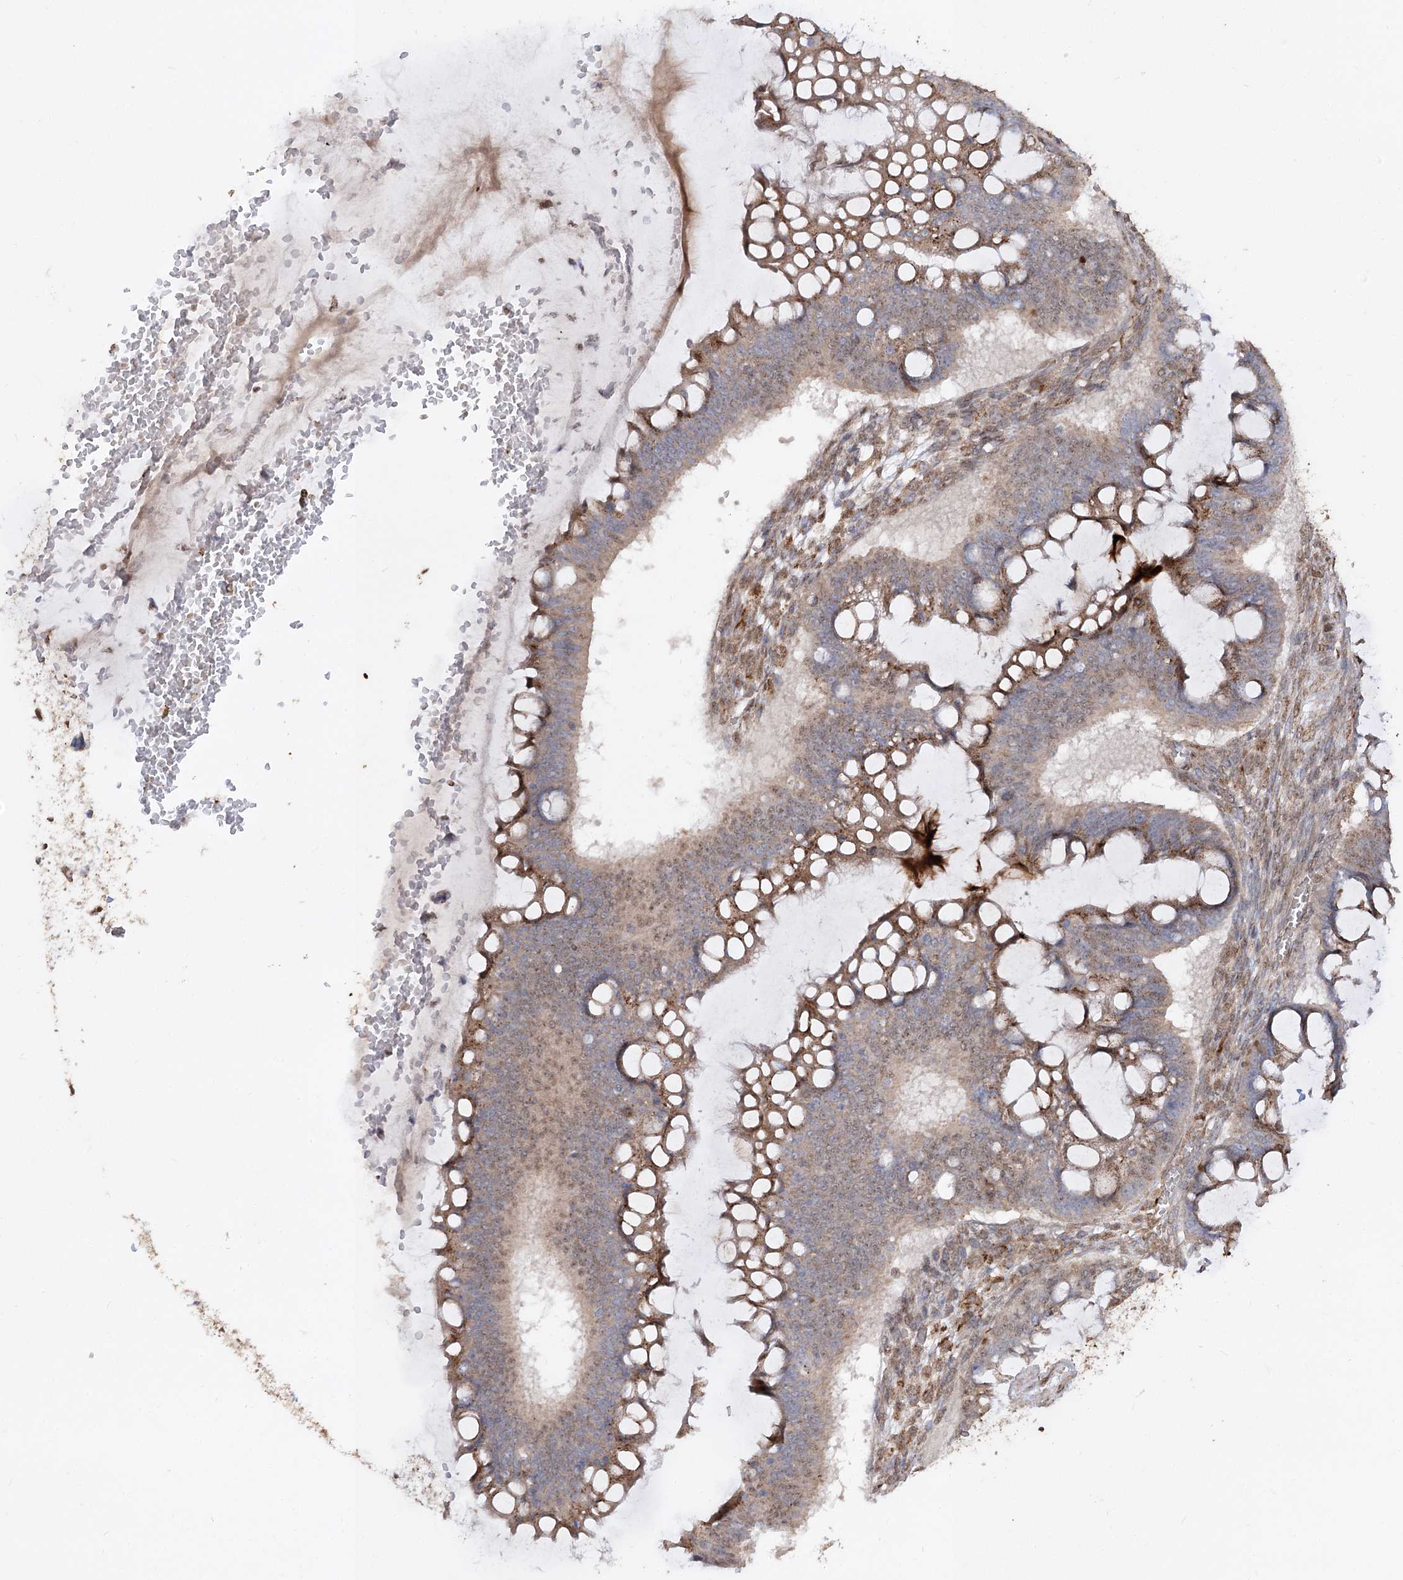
{"staining": {"intensity": "moderate", "quantity": ">75%", "location": "cytoplasmic/membranous"}, "tissue": "ovarian cancer", "cell_type": "Tumor cells", "image_type": "cancer", "snomed": [{"axis": "morphology", "description": "Cystadenocarcinoma, mucinous, NOS"}, {"axis": "topography", "description": "Ovary"}], "caption": "This micrograph demonstrates ovarian cancer stained with IHC to label a protein in brown. The cytoplasmic/membranous of tumor cells show moderate positivity for the protein. Nuclei are counter-stained blue.", "gene": "ZSCAN23", "patient": {"sex": "female", "age": 73}}